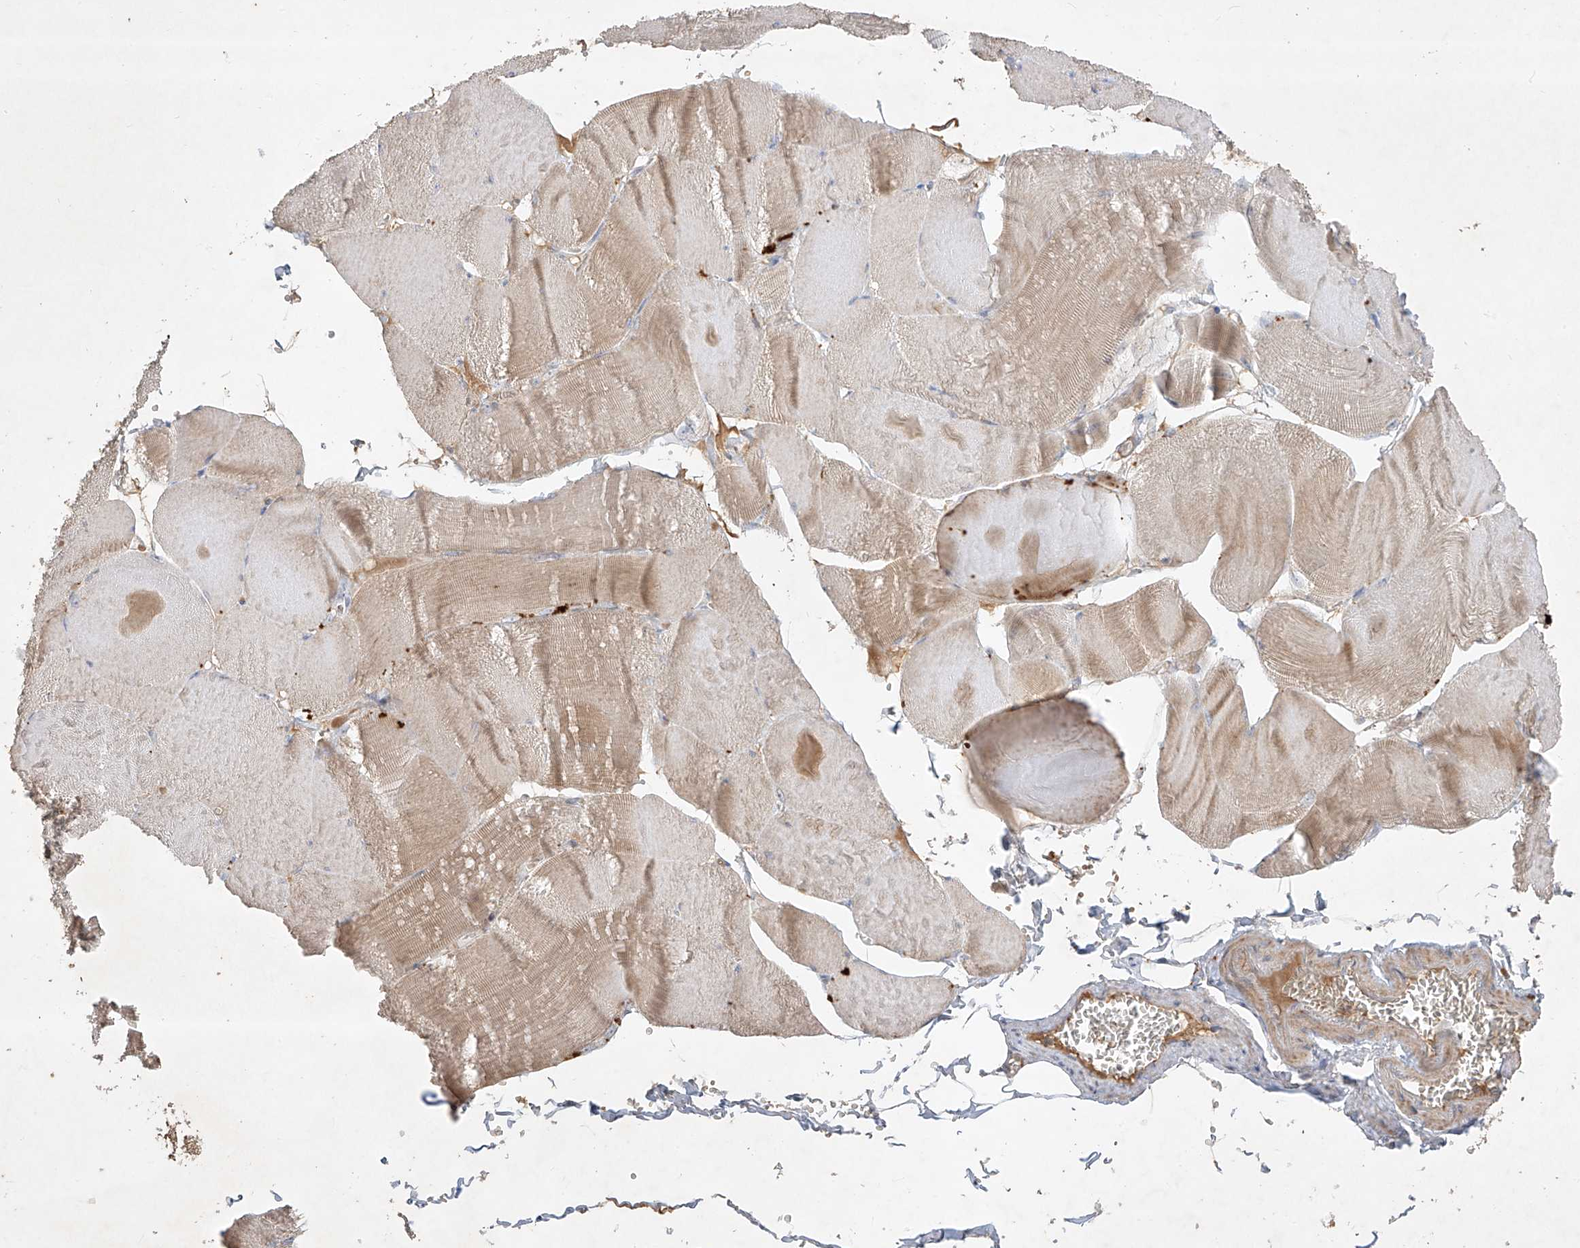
{"staining": {"intensity": "moderate", "quantity": "25%-75%", "location": "cytoplasmic/membranous"}, "tissue": "skeletal muscle", "cell_type": "Myocytes", "image_type": "normal", "snomed": [{"axis": "morphology", "description": "Normal tissue, NOS"}, {"axis": "morphology", "description": "Basal cell carcinoma"}, {"axis": "topography", "description": "Skeletal muscle"}], "caption": "Immunohistochemistry (IHC) (DAB) staining of unremarkable human skeletal muscle displays moderate cytoplasmic/membranous protein staining in approximately 25%-75% of myocytes.", "gene": "KPNA7", "patient": {"sex": "female", "age": 64}}